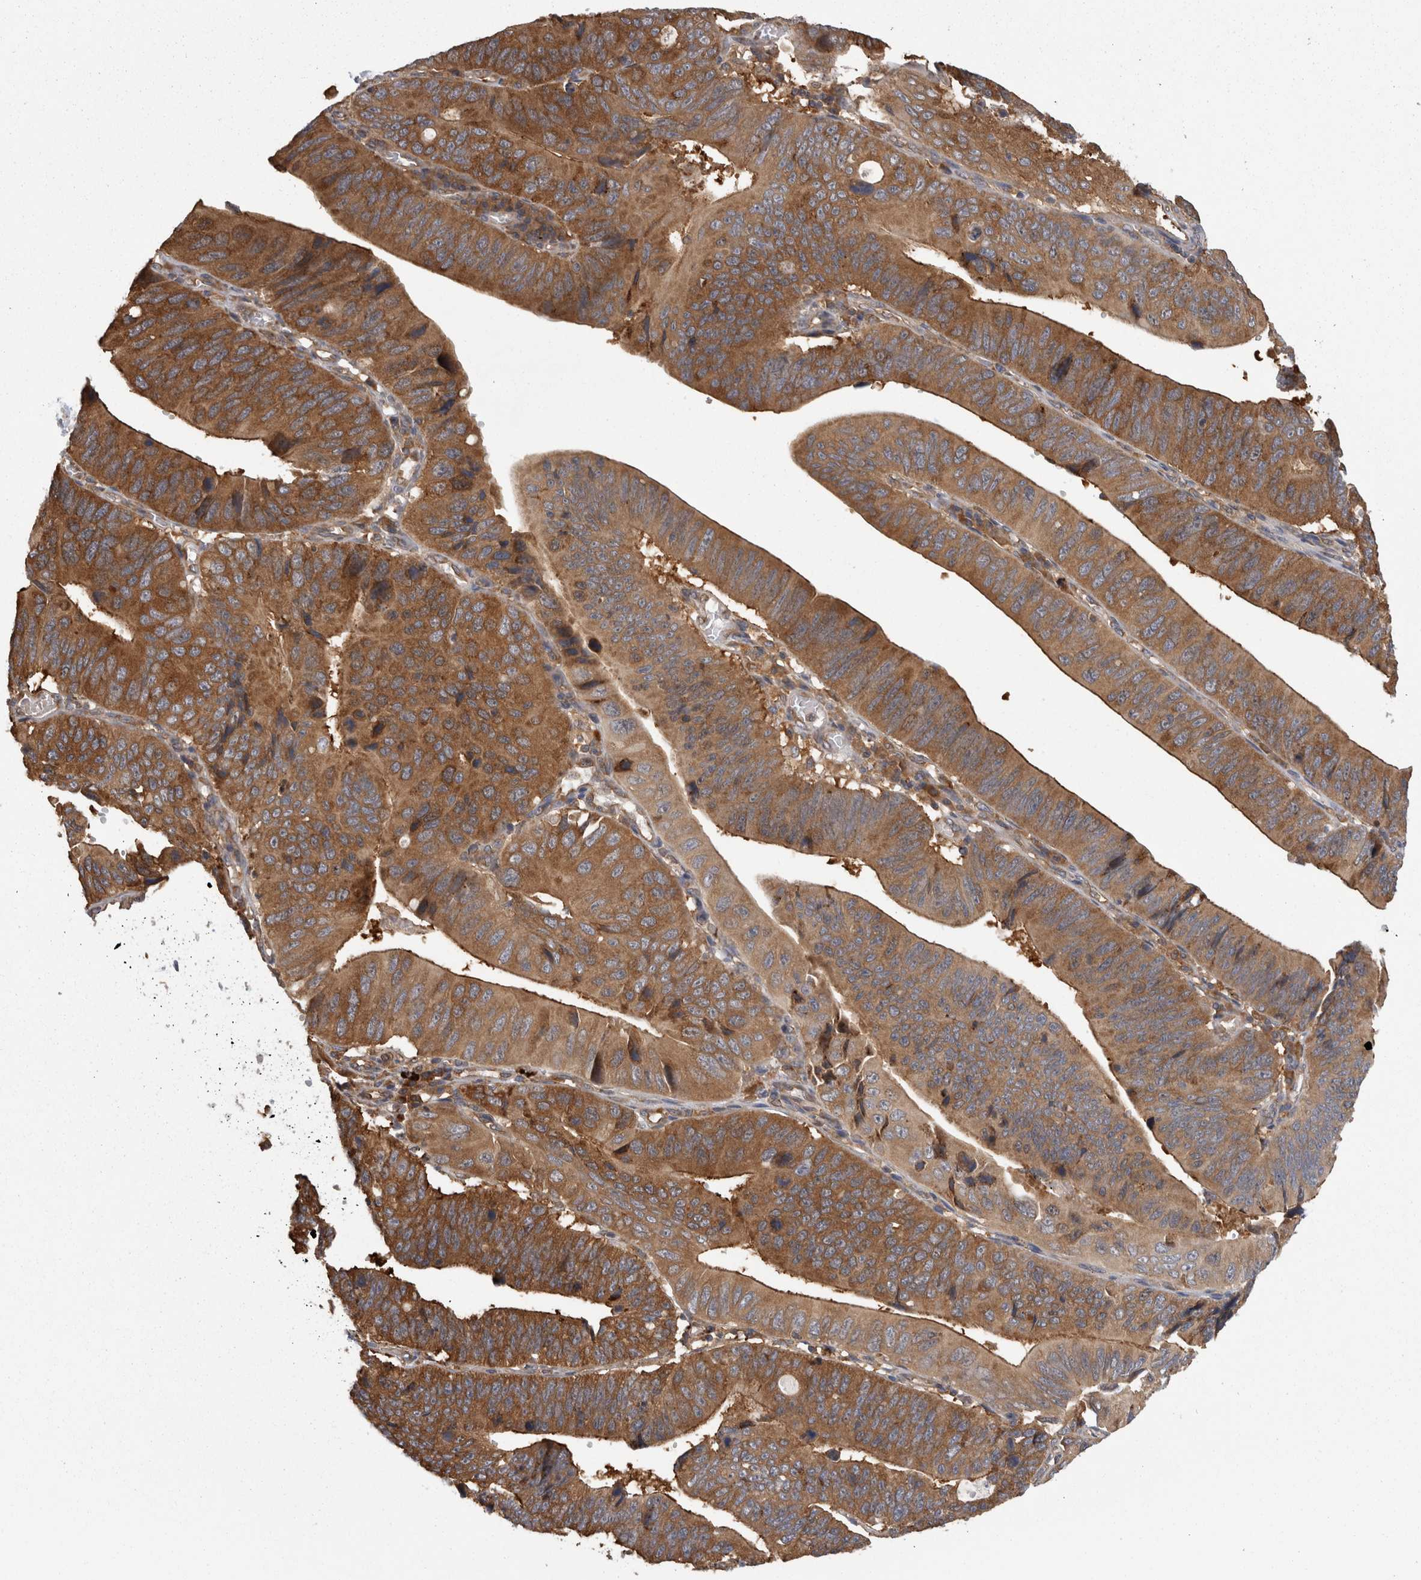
{"staining": {"intensity": "strong", "quantity": ">75%", "location": "cytoplasmic/membranous"}, "tissue": "stomach cancer", "cell_type": "Tumor cells", "image_type": "cancer", "snomed": [{"axis": "morphology", "description": "Adenocarcinoma, NOS"}, {"axis": "topography", "description": "Stomach"}], "caption": "Protein analysis of stomach cancer tissue shows strong cytoplasmic/membranous positivity in about >75% of tumor cells.", "gene": "SMCR8", "patient": {"sex": "male", "age": 59}}